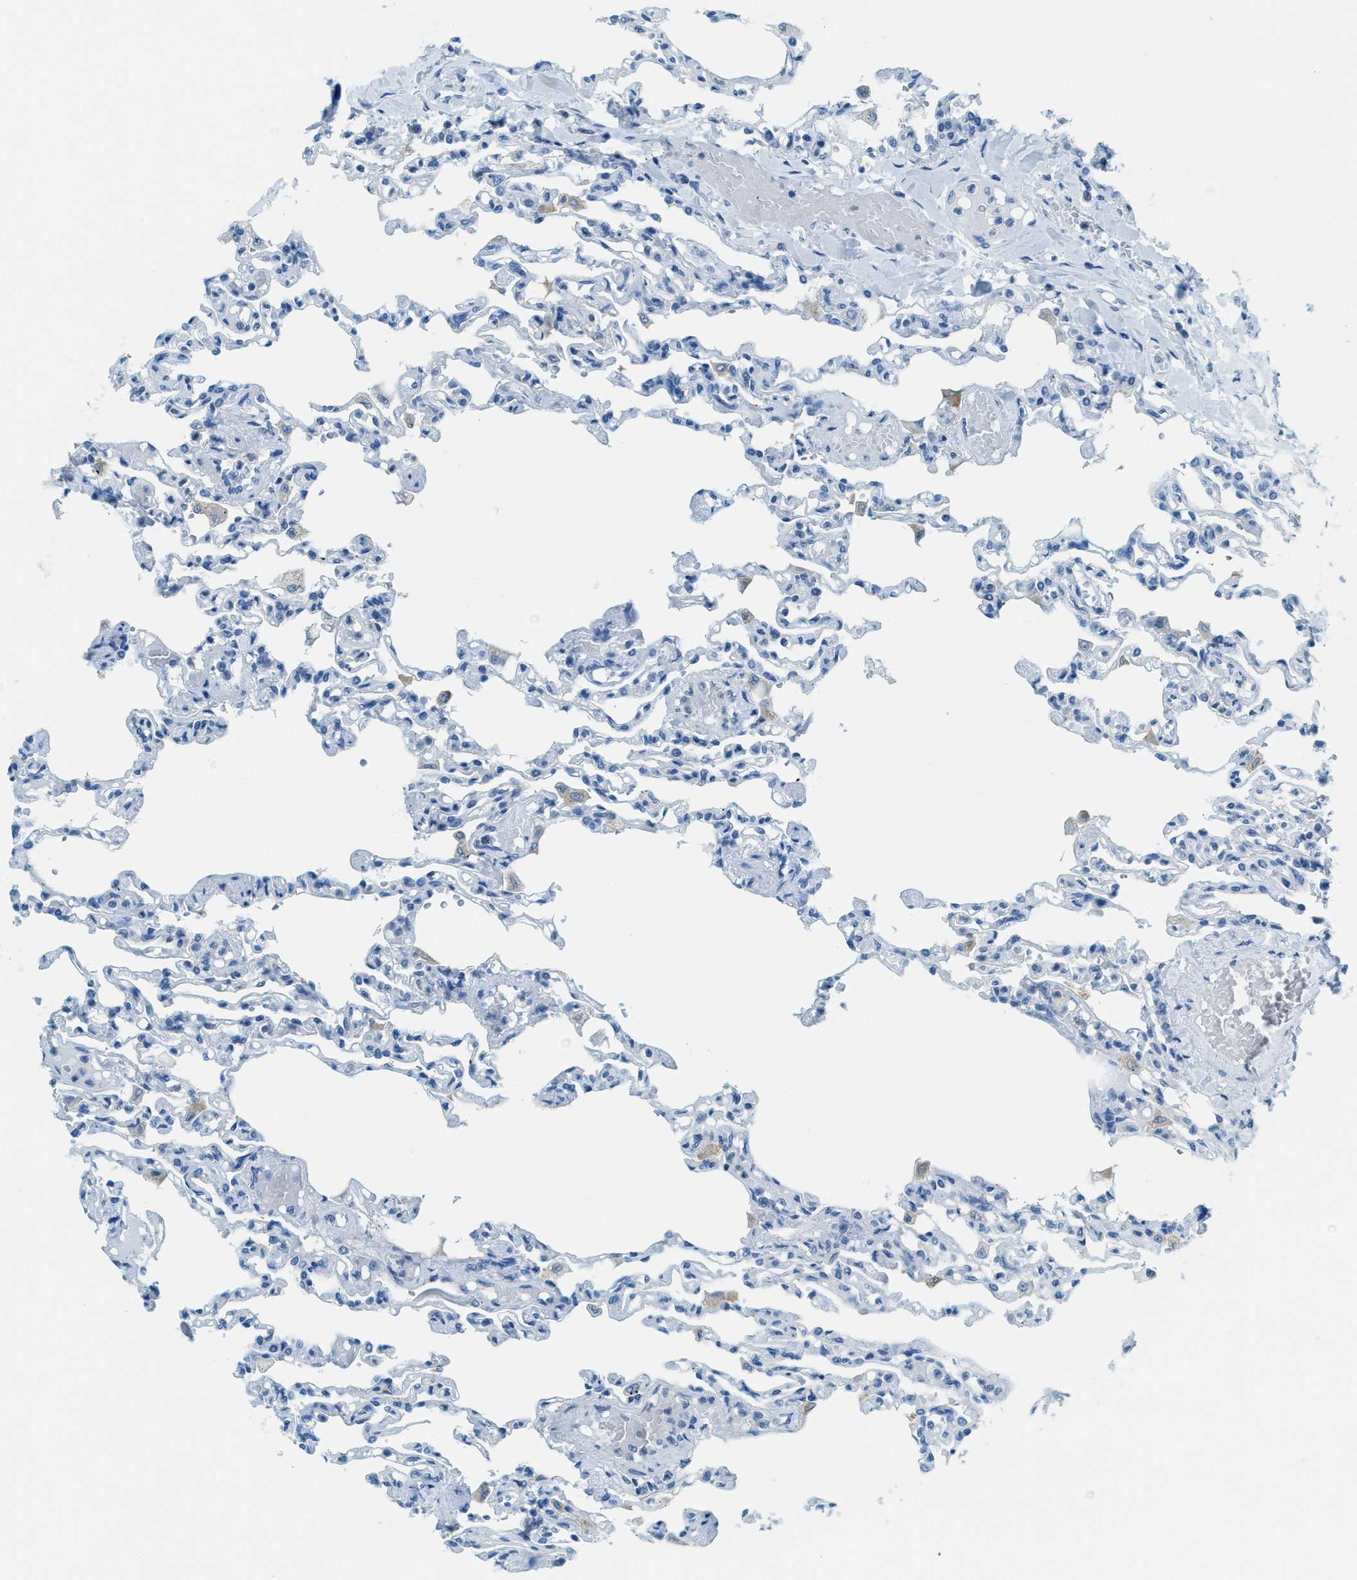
{"staining": {"intensity": "negative", "quantity": "none", "location": "none"}, "tissue": "lung", "cell_type": "Alveolar cells", "image_type": "normal", "snomed": [{"axis": "morphology", "description": "Normal tissue, NOS"}, {"axis": "topography", "description": "Lung"}], "caption": "IHC micrograph of unremarkable human lung stained for a protein (brown), which displays no expression in alveolar cells. (DAB (3,3'-diaminobenzidine) immunohistochemistry with hematoxylin counter stain).", "gene": "MATCAP2", "patient": {"sex": "male", "age": 21}}